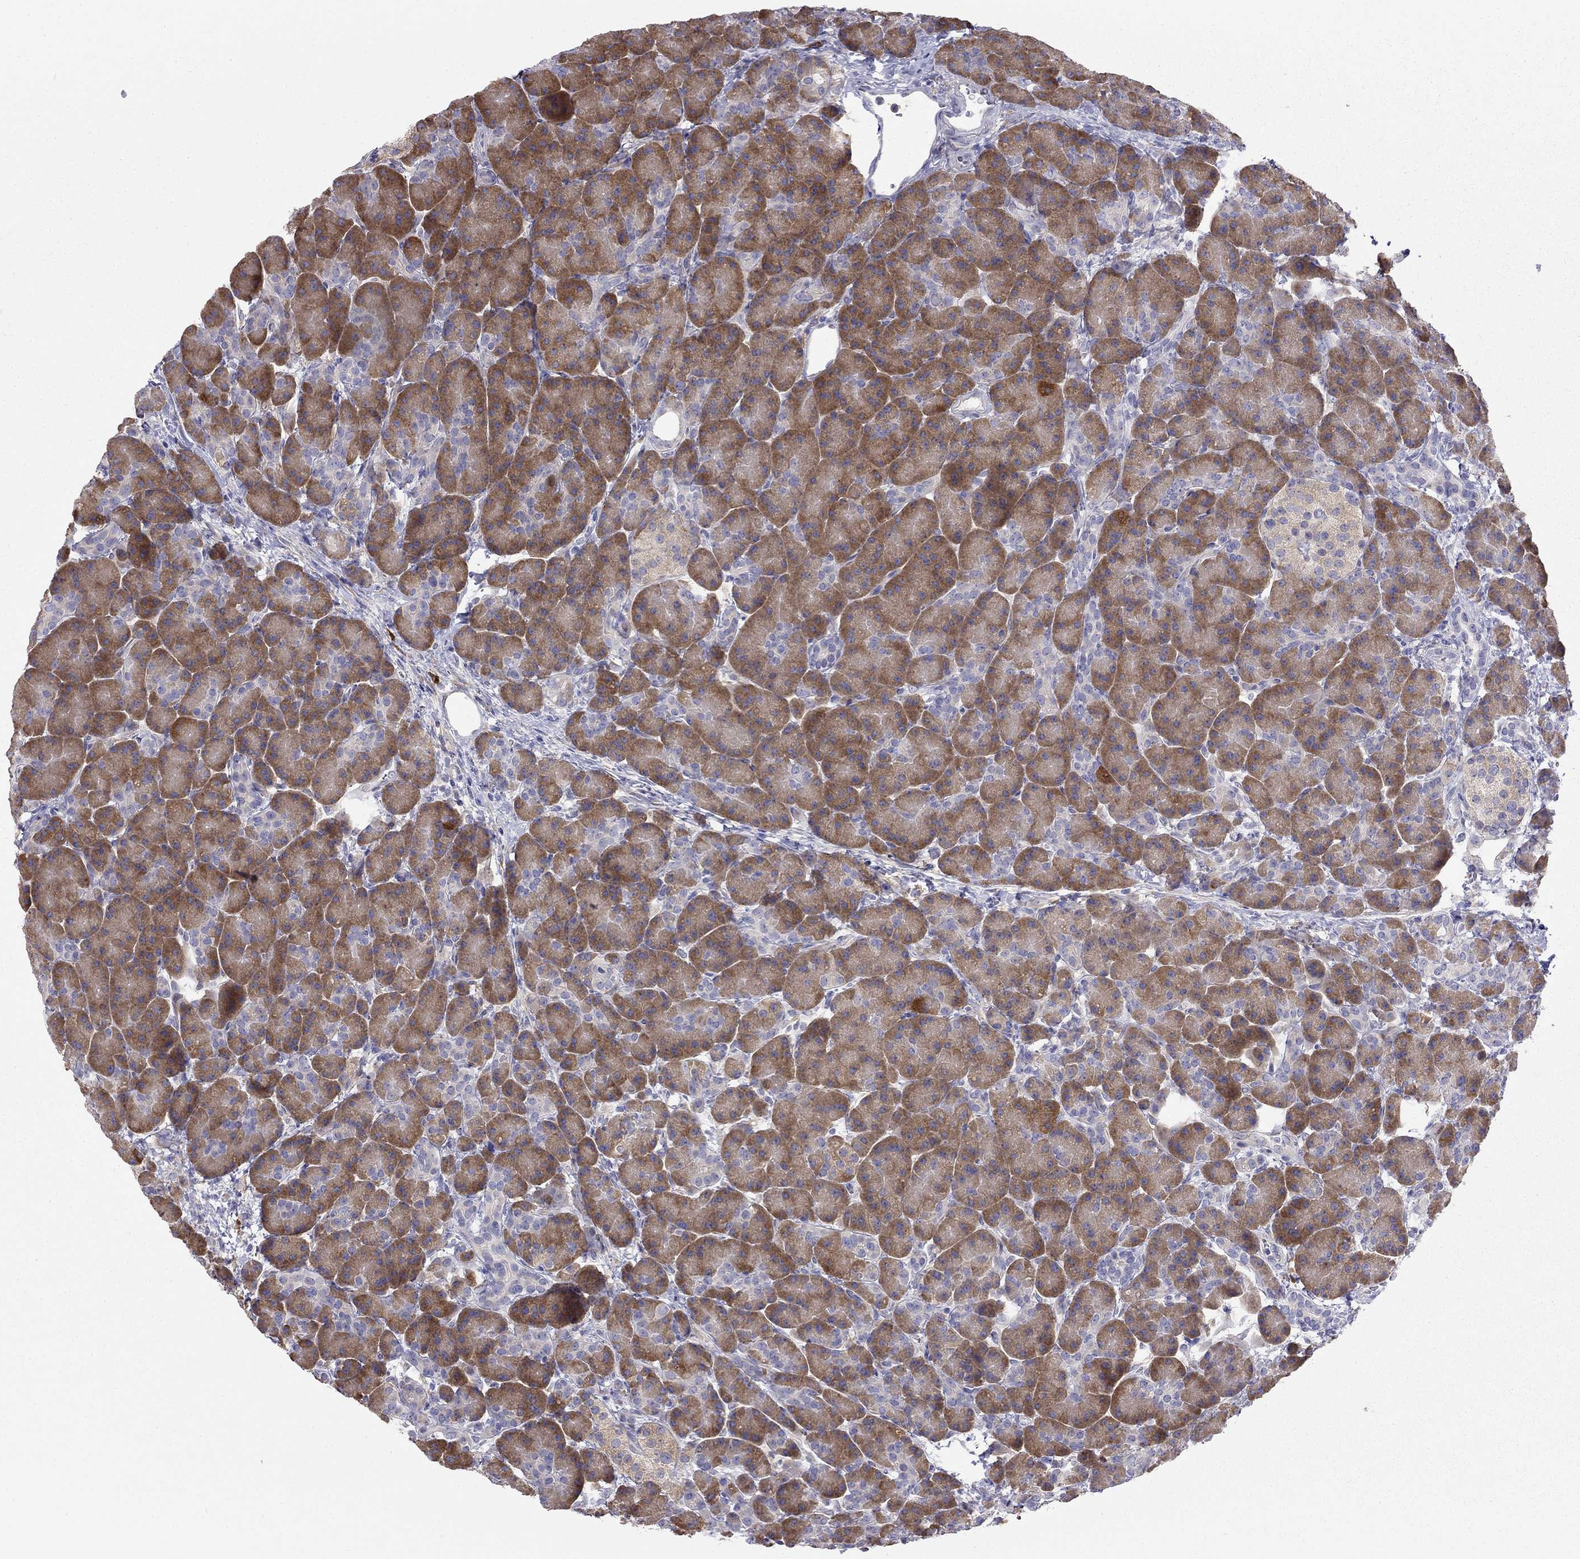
{"staining": {"intensity": "strong", "quantity": ">75%", "location": "cytoplasmic/membranous"}, "tissue": "pancreas", "cell_type": "Exocrine glandular cells", "image_type": "normal", "snomed": [{"axis": "morphology", "description": "Normal tissue, NOS"}, {"axis": "topography", "description": "Pancreas"}], "caption": "Immunohistochemical staining of unremarkable pancreas exhibits strong cytoplasmic/membranous protein staining in approximately >75% of exocrine glandular cells.", "gene": "LONRF2", "patient": {"sex": "female", "age": 63}}